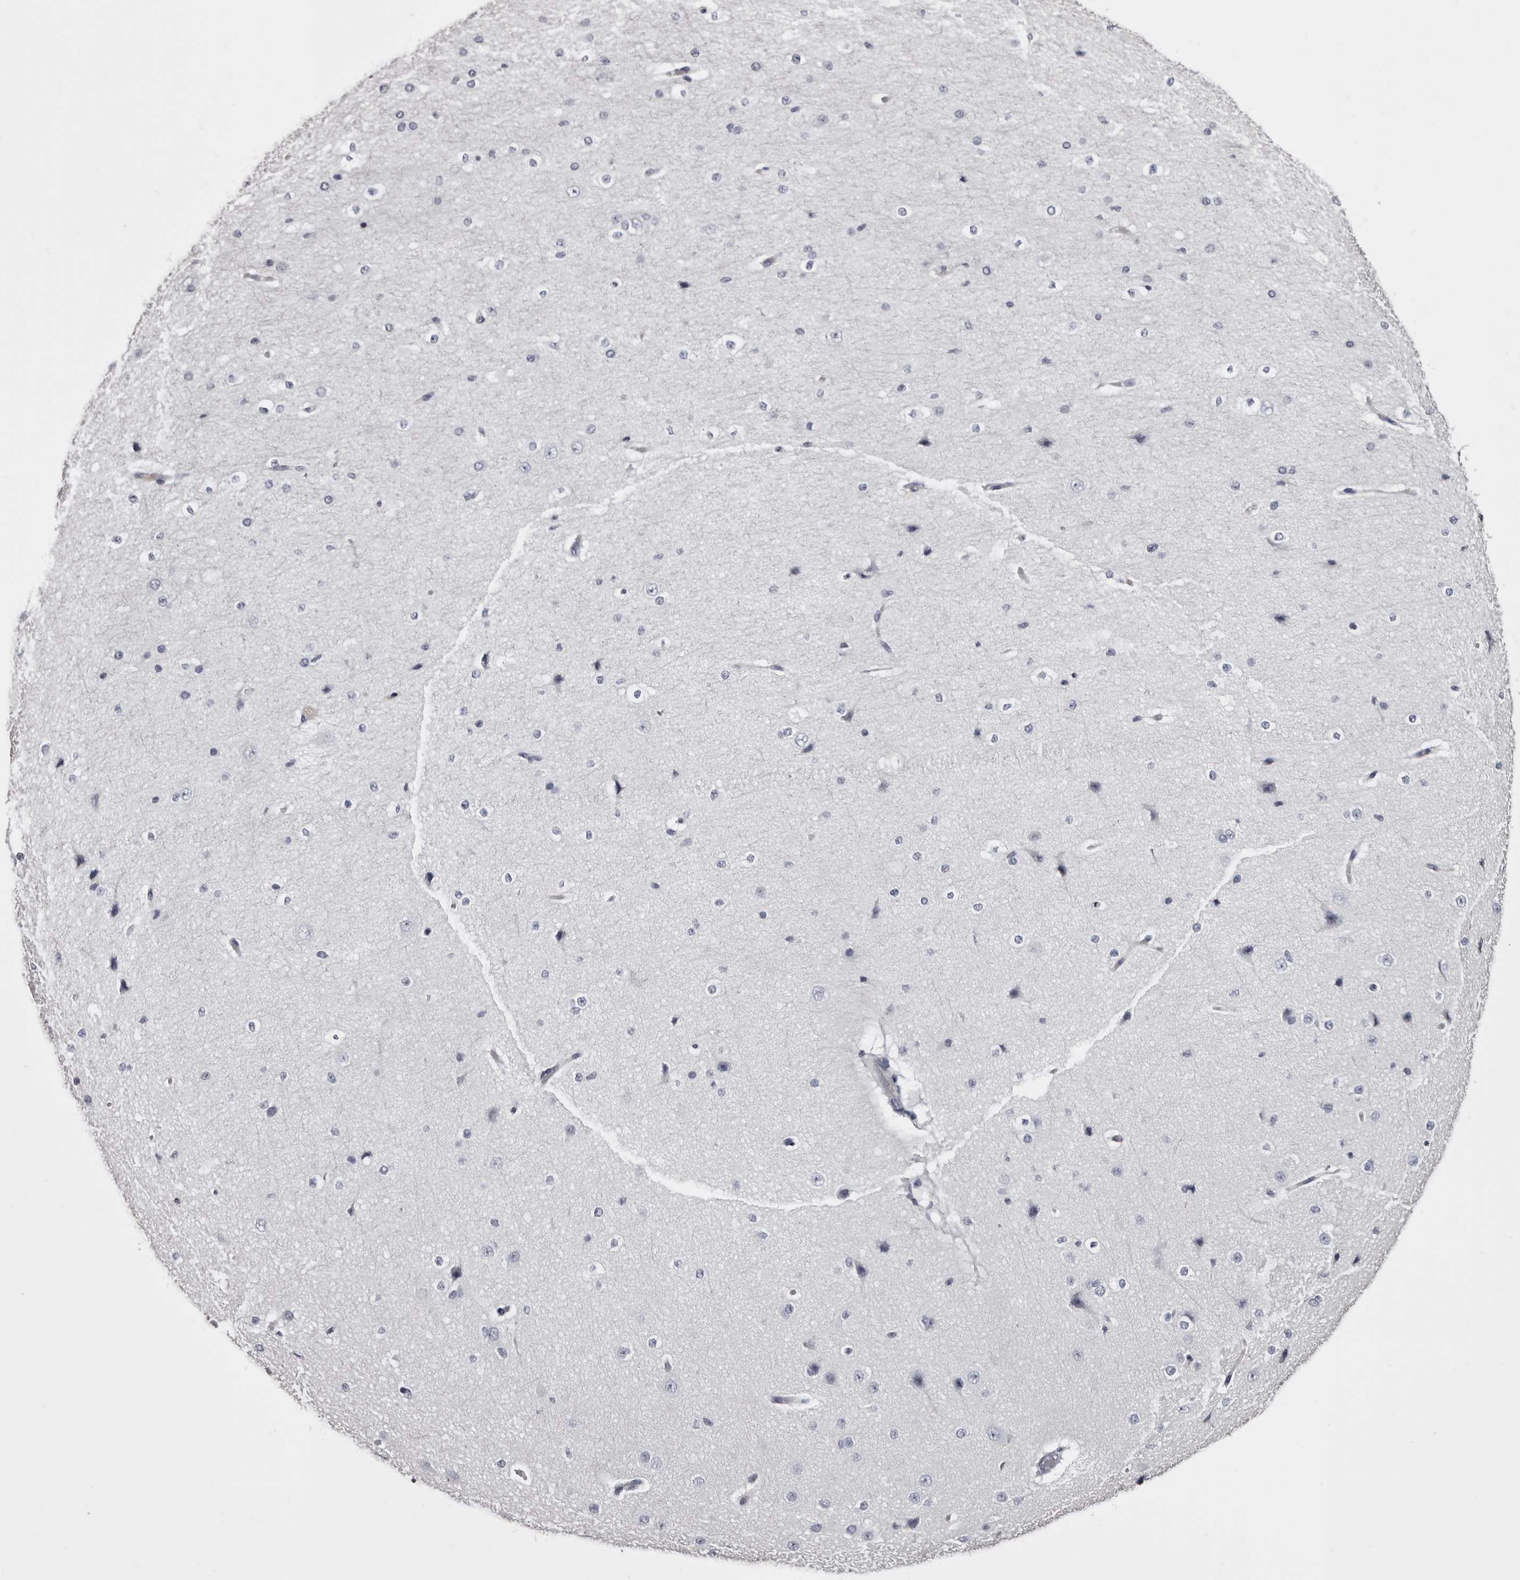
{"staining": {"intensity": "negative", "quantity": "none", "location": "none"}, "tissue": "cerebral cortex", "cell_type": "Endothelial cells", "image_type": "normal", "snomed": [{"axis": "morphology", "description": "Normal tissue, NOS"}, {"axis": "morphology", "description": "Developmental malformation"}, {"axis": "topography", "description": "Cerebral cortex"}], "caption": "DAB immunohistochemical staining of unremarkable cerebral cortex displays no significant expression in endothelial cells.", "gene": "LAD1", "patient": {"sex": "female", "age": 30}}